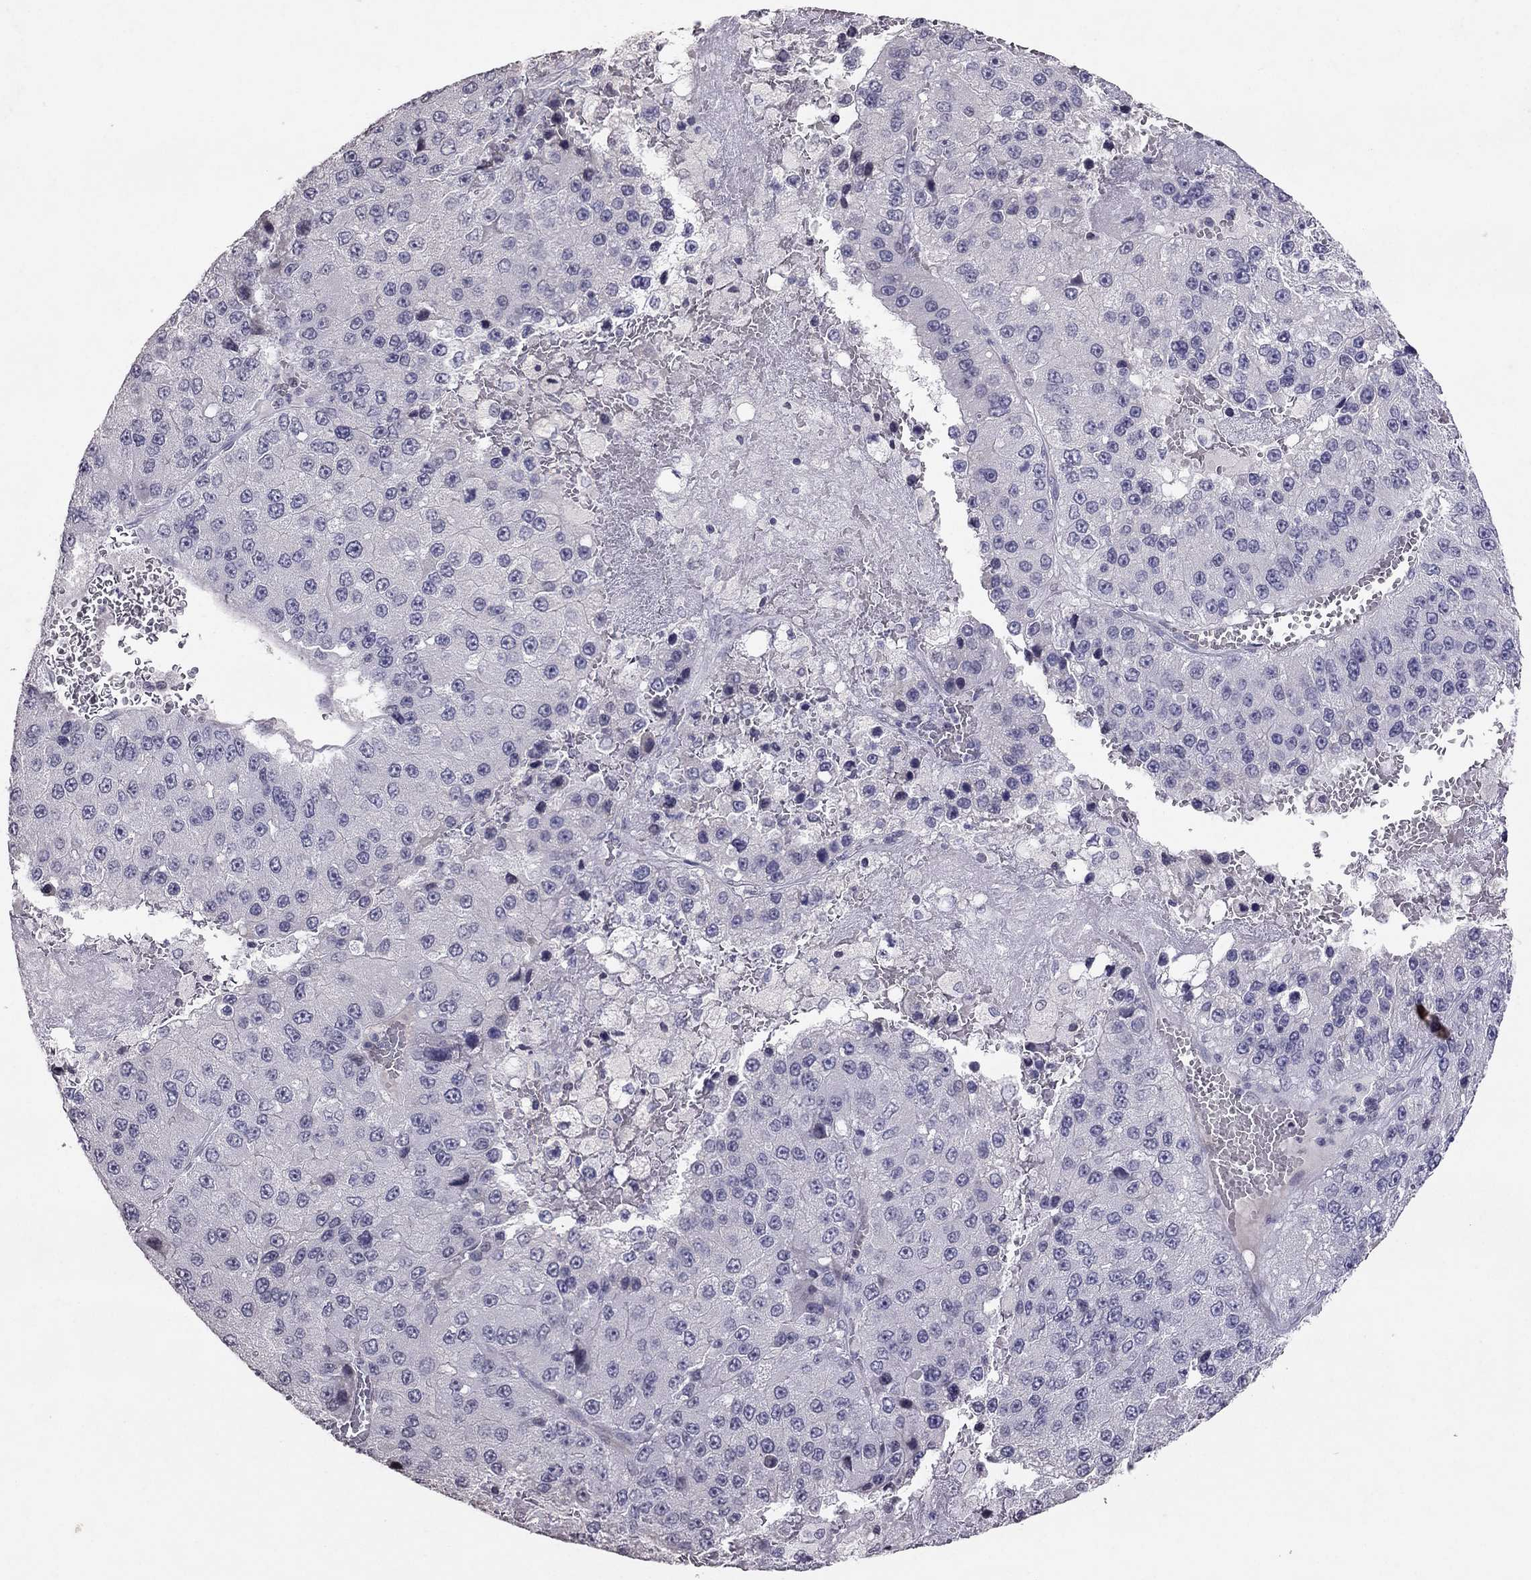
{"staining": {"intensity": "negative", "quantity": "none", "location": "none"}, "tissue": "liver cancer", "cell_type": "Tumor cells", "image_type": "cancer", "snomed": [{"axis": "morphology", "description": "Carcinoma, Hepatocellular, NOS"}, {"axis": "topography", "description": "Liver"}], "caption": "IHC of human liver cancer demonstrates no positivity in tumor cells. The staining was performed using DAB (3,3'-diaminobenzidine) to visualize the protein expression in brown, while the nuclei were stained in blue with hematoxylin (Magnification: 20x).", "gene": "TSHB", "patient": {"sex": "female", "age": 73}}